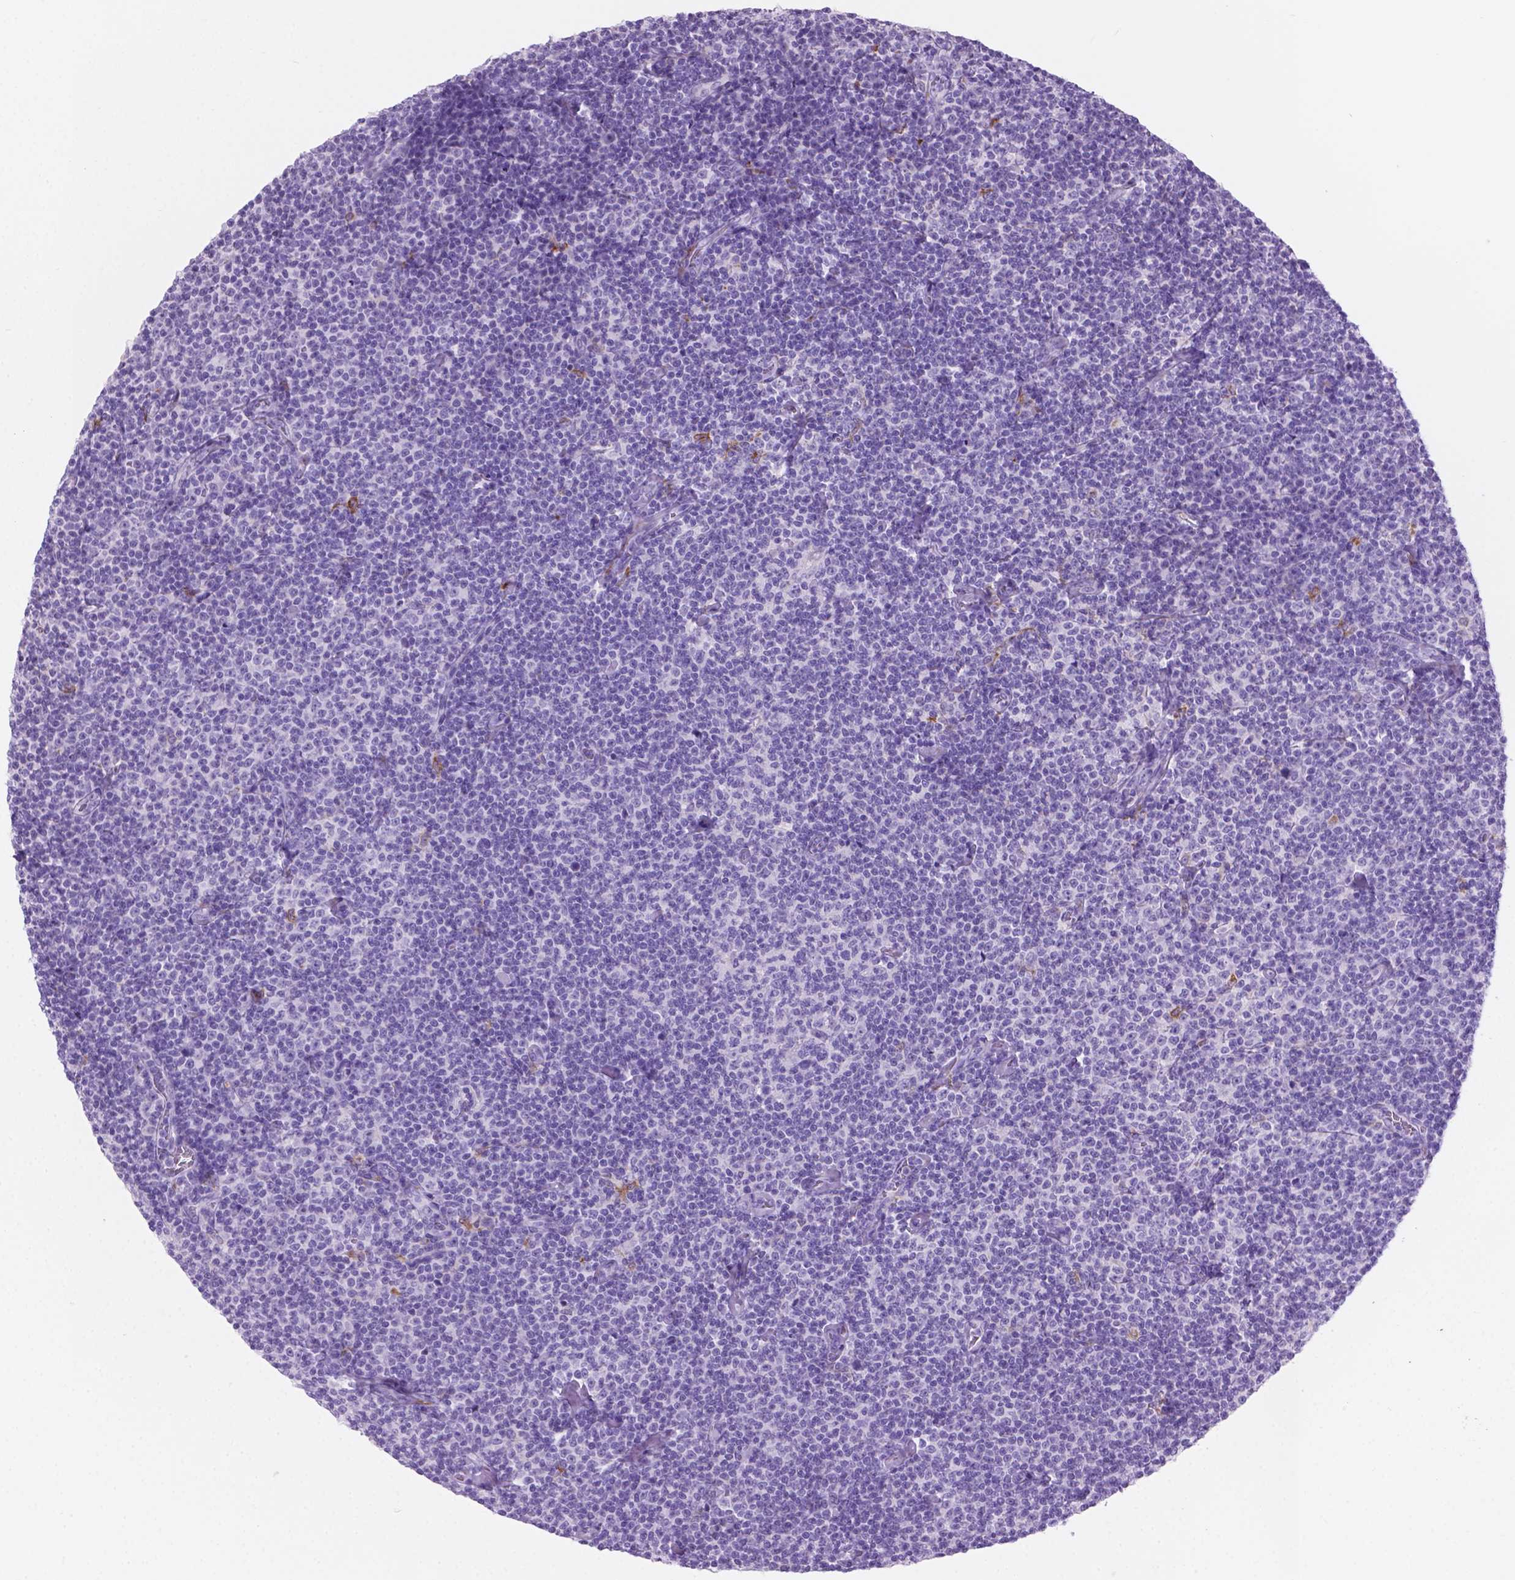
{"staining": {"intensity": "negative", "quantity": "none", "location": "none"}, "tissue": "lymphoma", "cell_type": "Tumor cells", "image_type": "cancer", "snomed": [{"axis": "morphology", "description": "Malignant lymphoma, non-Hodgkin's type, Low grade"}, {"axis": "topography", "description": "Lymph node"}], "caption": "IHC of lymphoma shows no positivity in tumor cells. Brightfield microscopy of immunohistochemistry (IHC) stained with DAB (brown) and hematoxylin (blue), captured at high magnification.", "gene": "GRIN2B", "patient": {"sex": "male", "age": 81}}